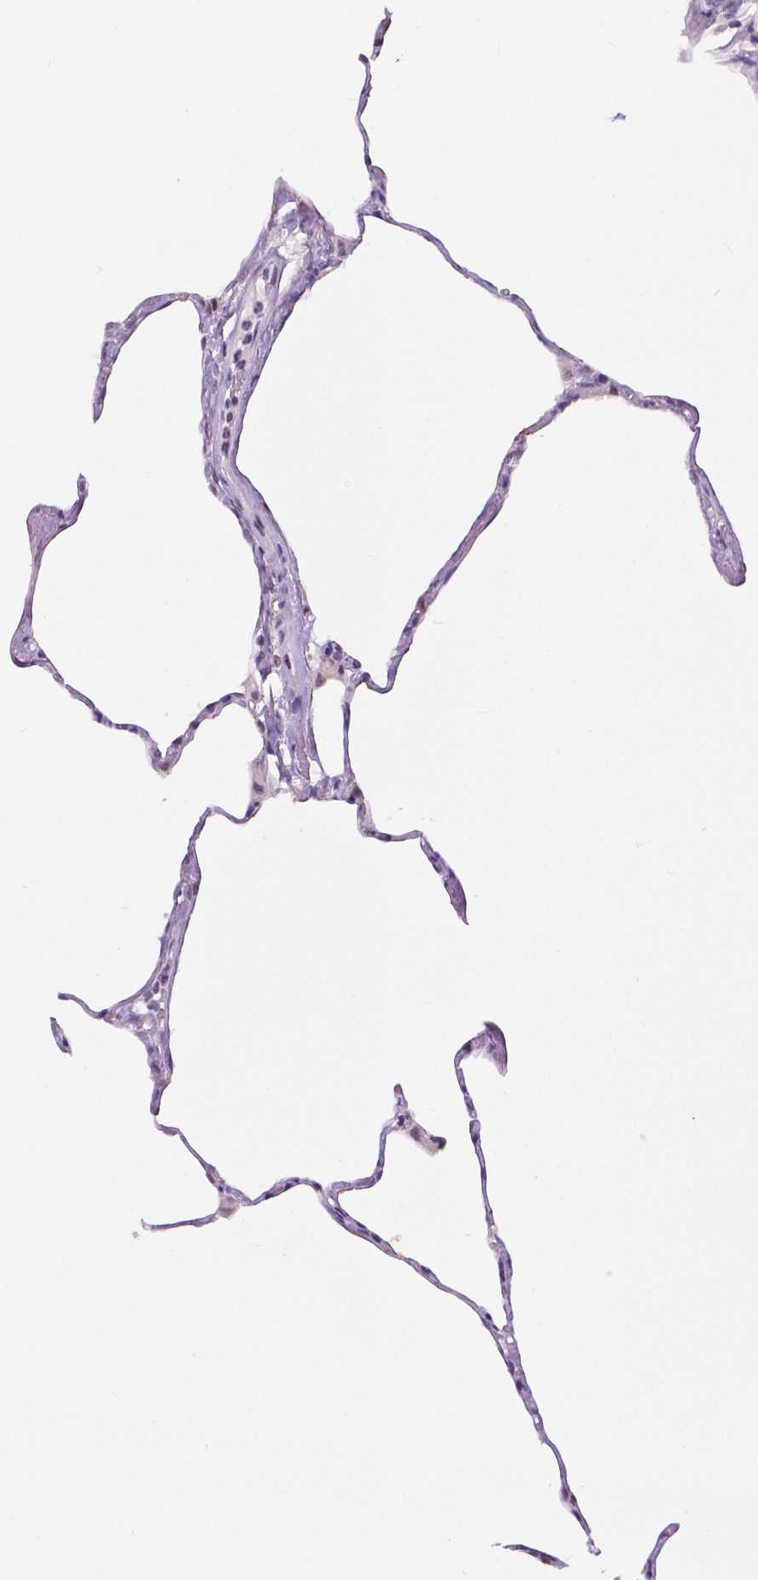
{"staining": {"intensity": "negative", "quantity": "none", "location": "none"}, "tissue": "lung", "cell_type": "Alveolar cells", "image_type": "normal", "snomed": [{"axis": "morphology", "description": "Normal tissue, NOS"}, {"axis": "topography", "description": "Lung"}], "caption": "Alveolar cells show no significant expression in normal lung. The staining was performed using DAB (3,3'-diaminobenzidine) to visualize the protein expression in brown, while the nuclei were stained in blue with hematoxylin (Magnification: 20x).", "gene": "NHP2", "patient": {"sex": "male", "age": 65}}